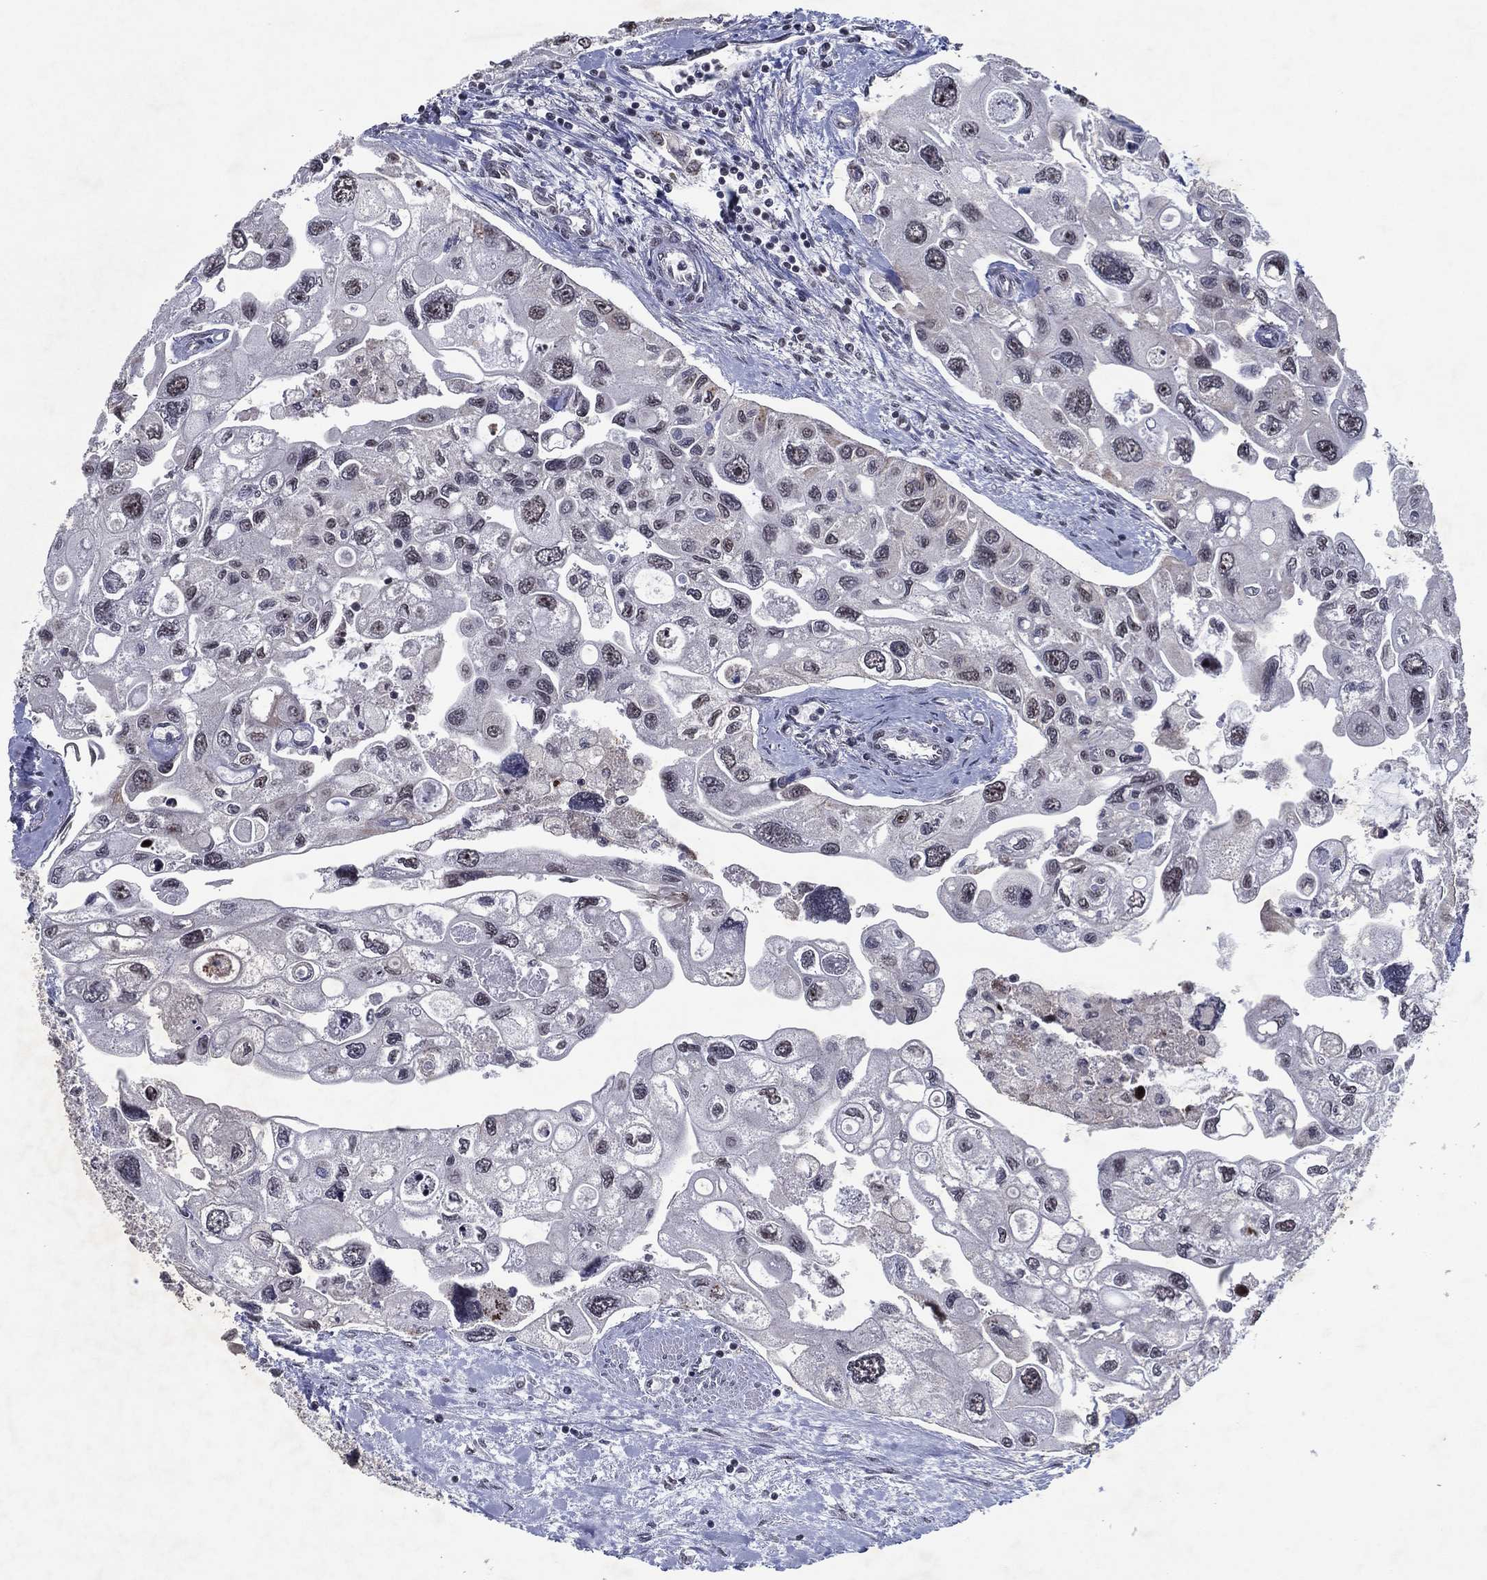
{"staining": {"intensity": "moderate", "quantity": "<25%", "location": "nuclear"}, "tissue": "urothelial cancer", "cell_type": "Tumor cells", "image_type": "cancer", "snomed": [{"axis": "morphology", "description": "Urothelial carcinoma, High grade"}, {"axis": "topography", "description": "Urinary bladder"}], "caption": "High-power microscopy captured an immunohistochemistry (IHC) image of high-grade urothelial carcinoma, revealing moderate nuclear positivity in approximately <25% of tumor cells.", "gene": "ZBTB42", "patient": {"sex": "male", "age": 59}}